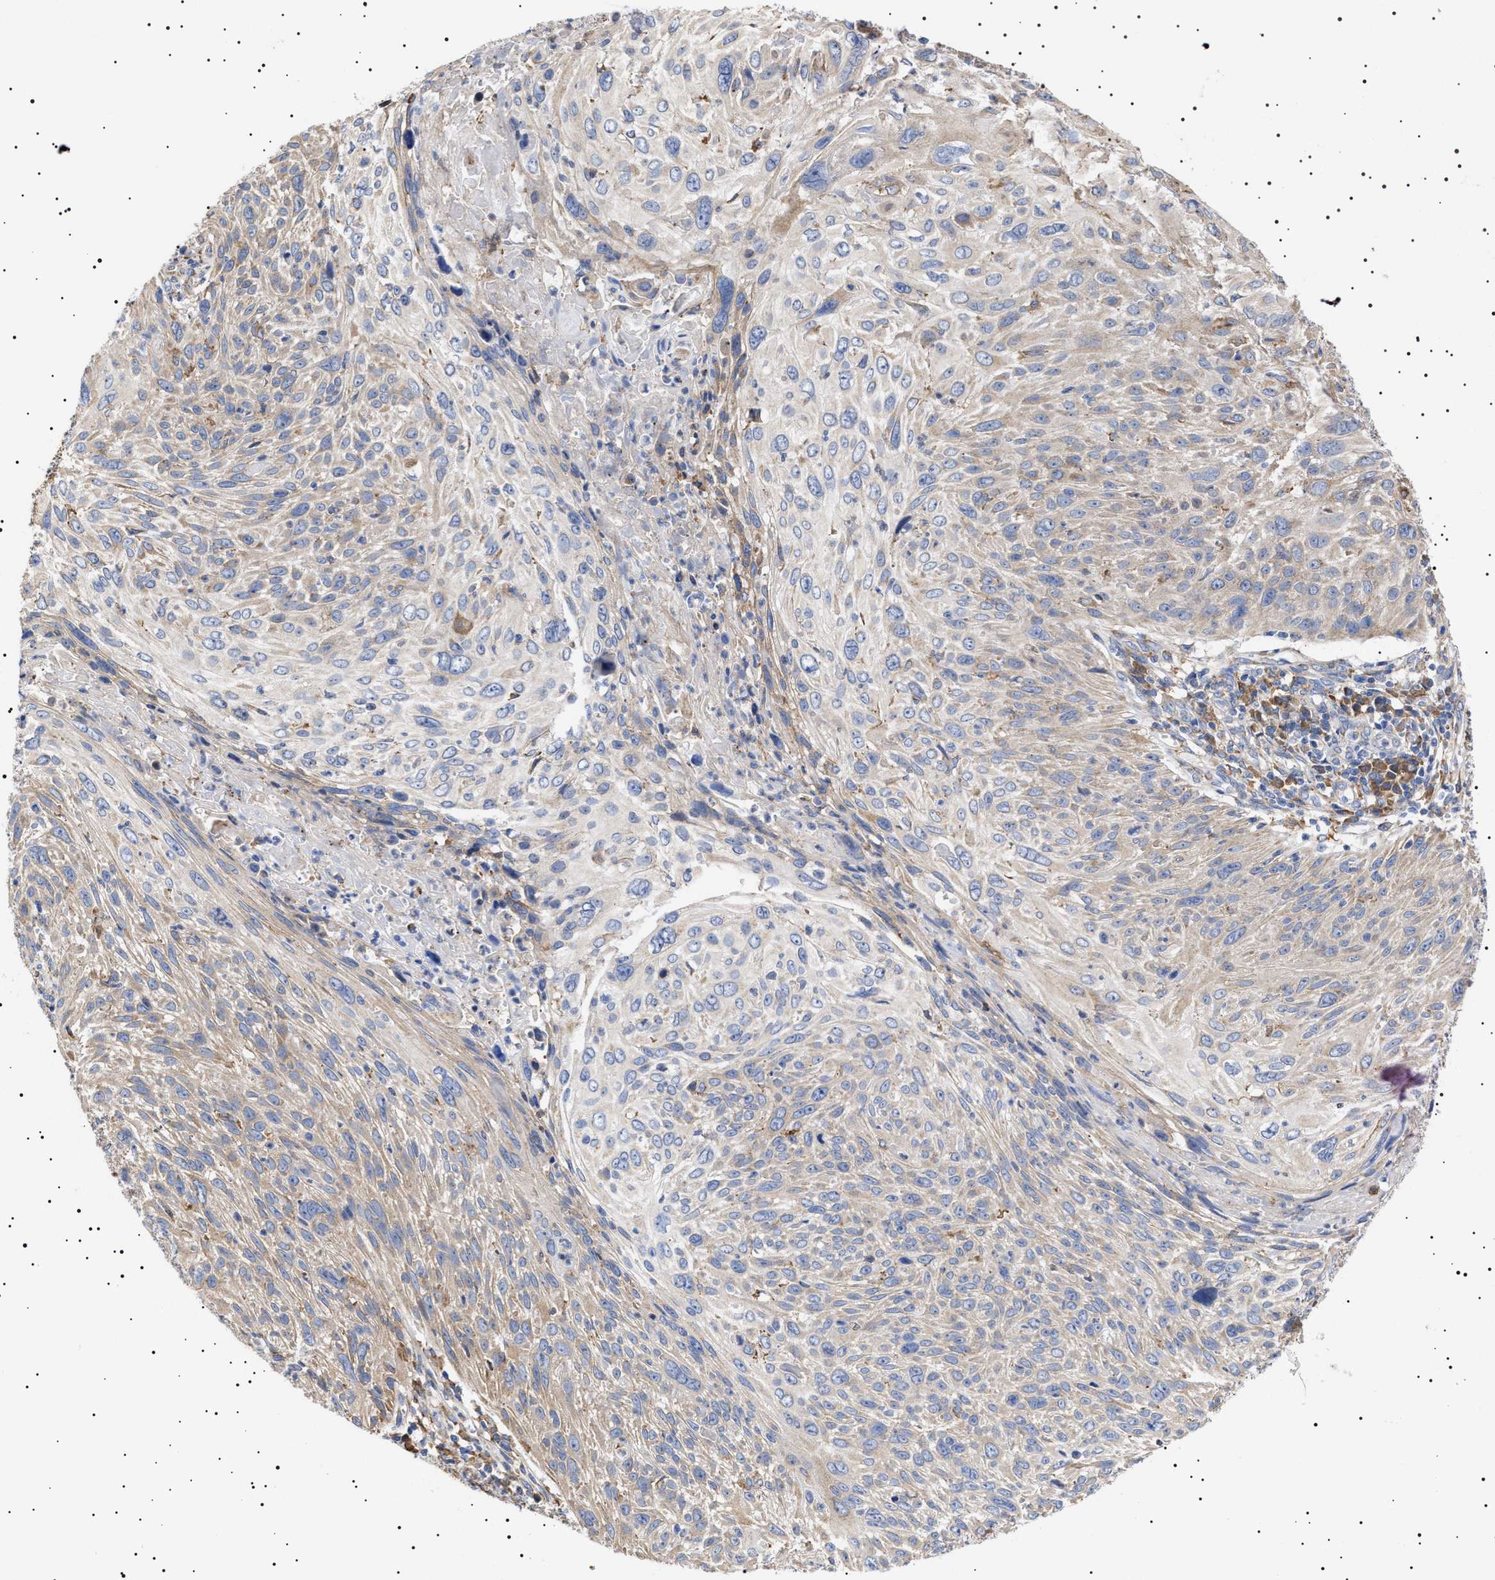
{"staining": {"intensity": "weak", "quantity": "<25%", "location": "cytoplasmic/membranous"}, "tissue": "cervical cancer", "cell_type": "Tumor cells", "image_type": "cancer", "snomed": [{"axis": "morphology", "description": "Squamous cell carcinoma, NOS"}, {"axis": "topography", "description": "Cervix"}], "caption": "Human cervical cancer stained for a protein using IHC demonstrates no staining in tumor cells.", "gene": "ERCC6L2", "patient": {"sex": "female", "age": 51}}